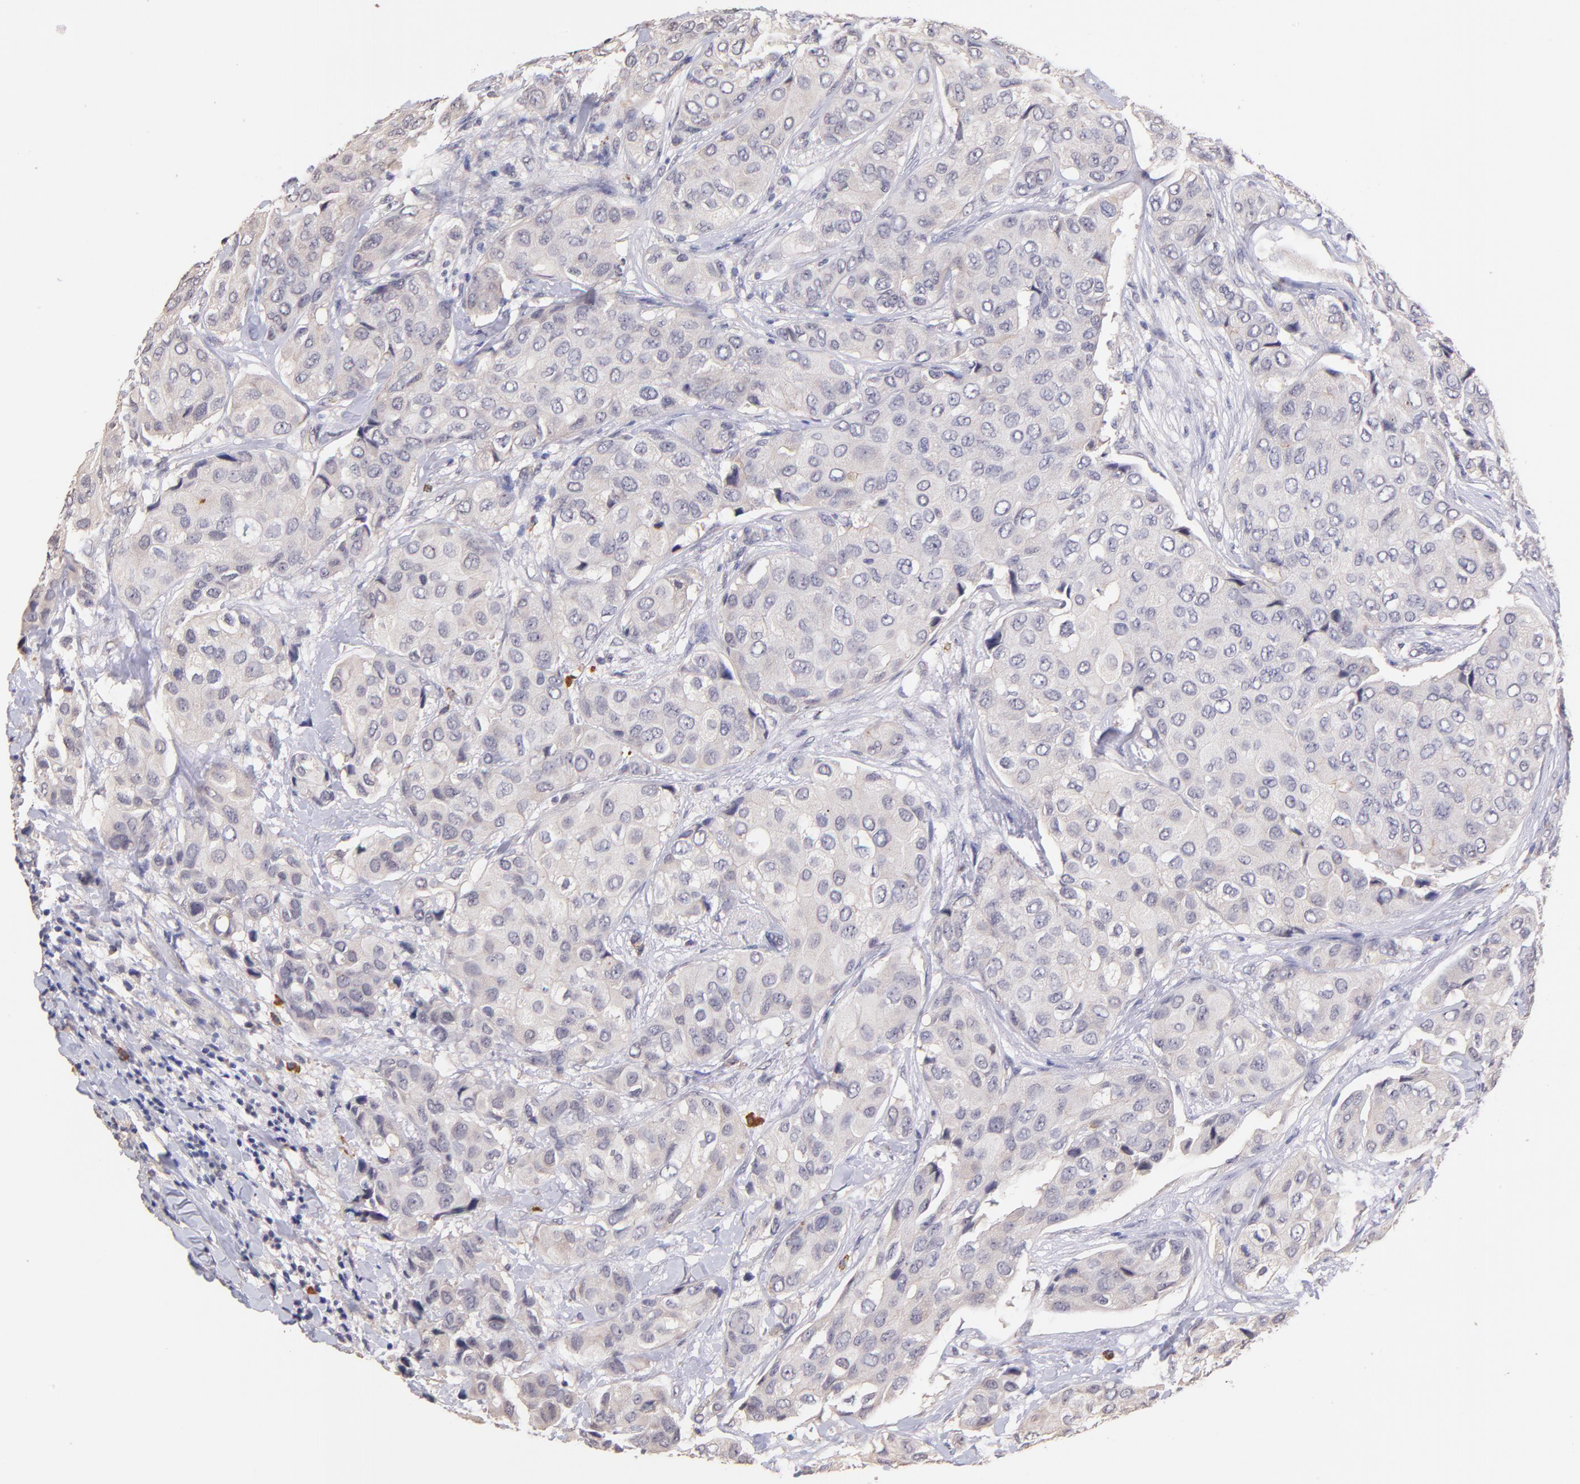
{"staining": {"intensity": "negative", "quantity": "none", "location": "none"}, "tissue": "breast cancer", "cell_type": "Tumor cells", "image_type": "cancer", "snomed": [{"axis": "morphology", "description": "Duct carcinoma"}, {"axis": "topography", "description": "Breast"}], "caption": "DAB immunohistochemical staining of infiltrating ductal carcinoma (breast) reveals no significant positivity in tumor cells.", "gene": "RNASEL", "patient": {"sex": "female", "age": 68}}